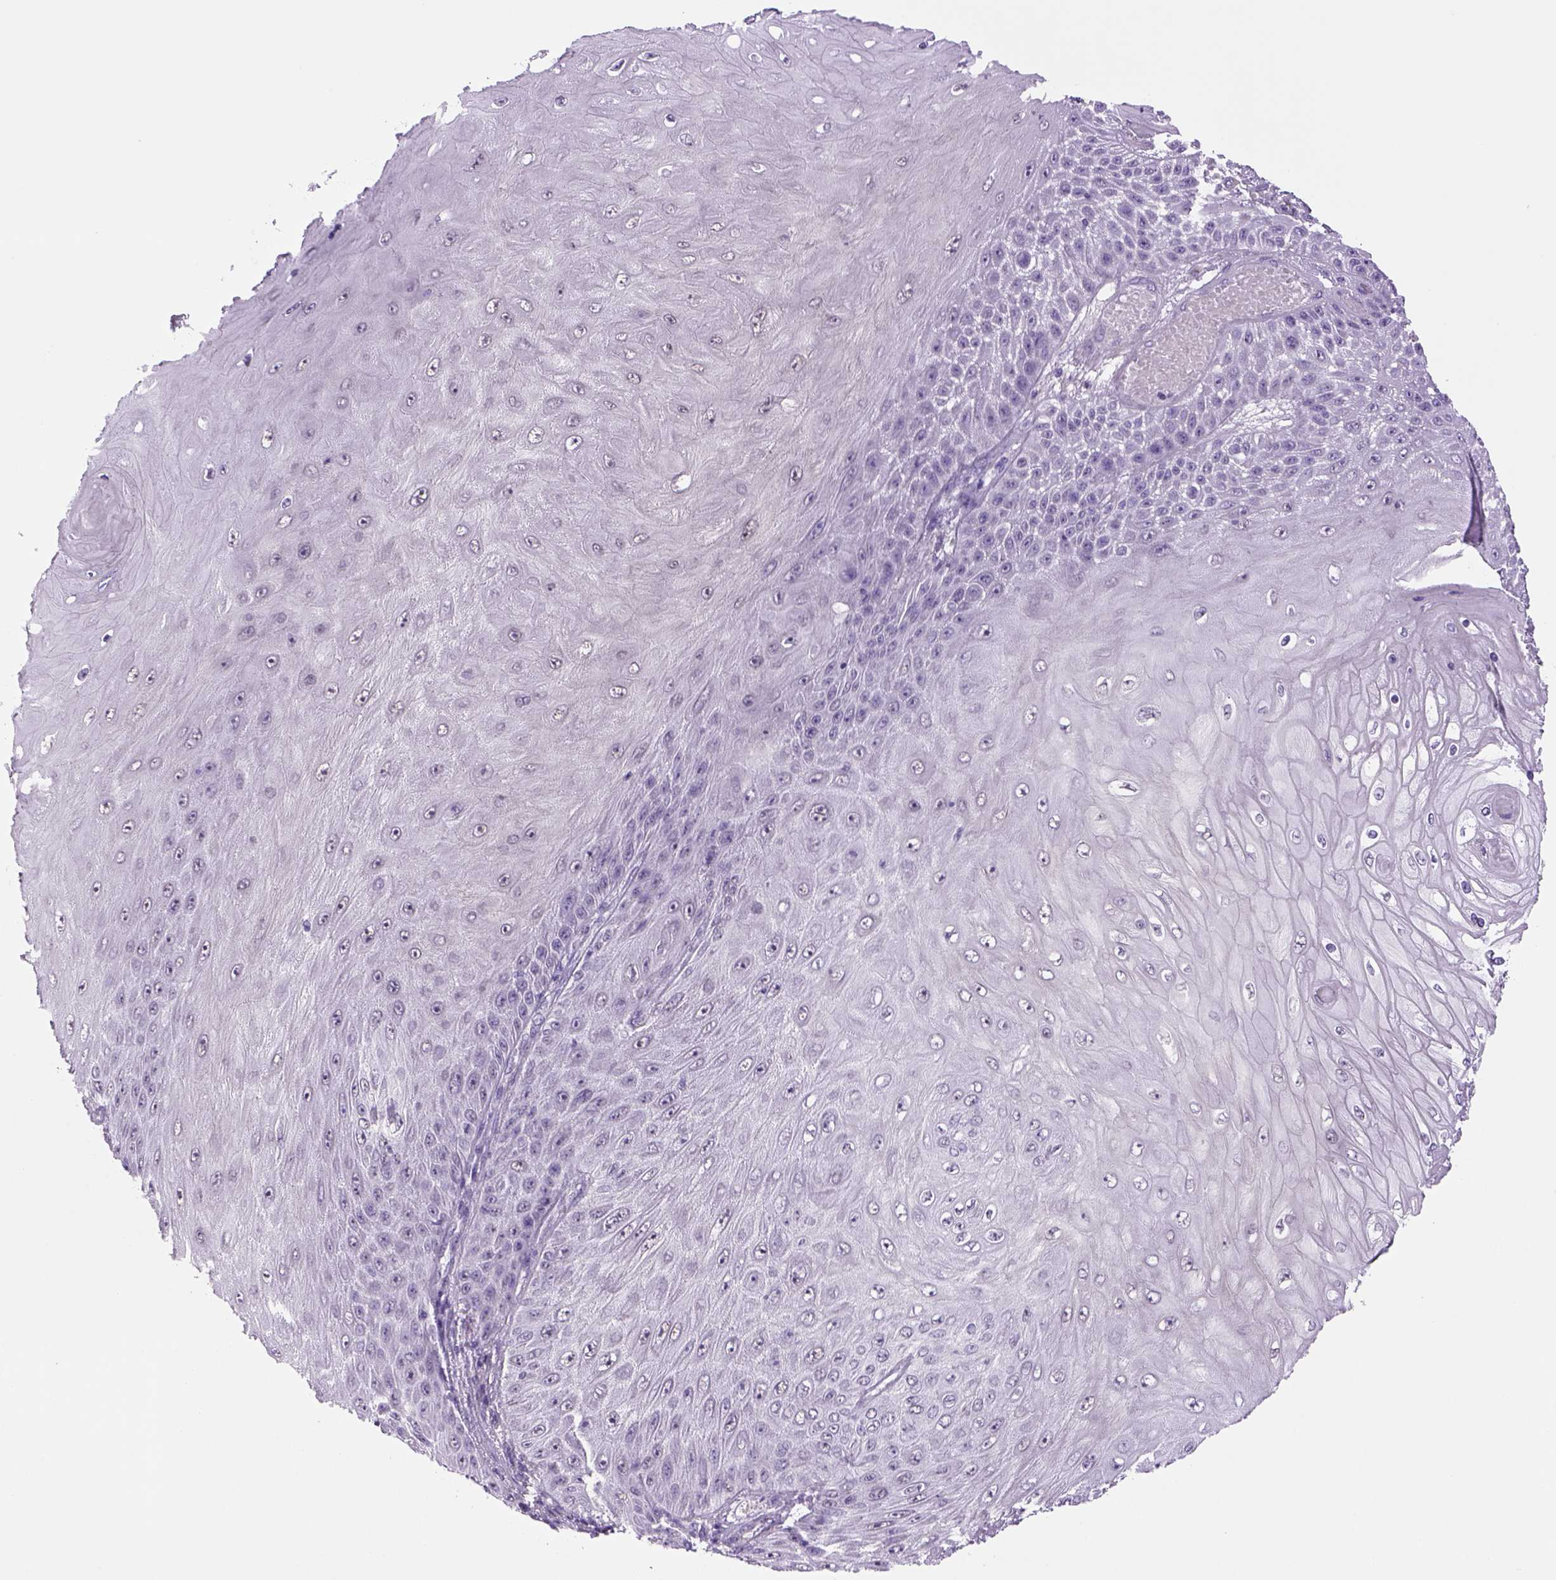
{"staining": {"intensity": "negative", "quantity": "none", "location": "none"}, "tissue": "skin cancer", "cell_type": "Tumor cells", "image_type": "cancer", "snomed": [{"axis": "morphology", "description": "Squamous cell carcinoma, NOS"}, {"axis": "topography", "description": "Skin"}], "caption": "IHC micrograph of skin squamous cell carcinoma stained for a protein (brown), which shows no expression in tumor cells.", "gene": "DBH", "patient": {"sex": "male", "age": 62}}